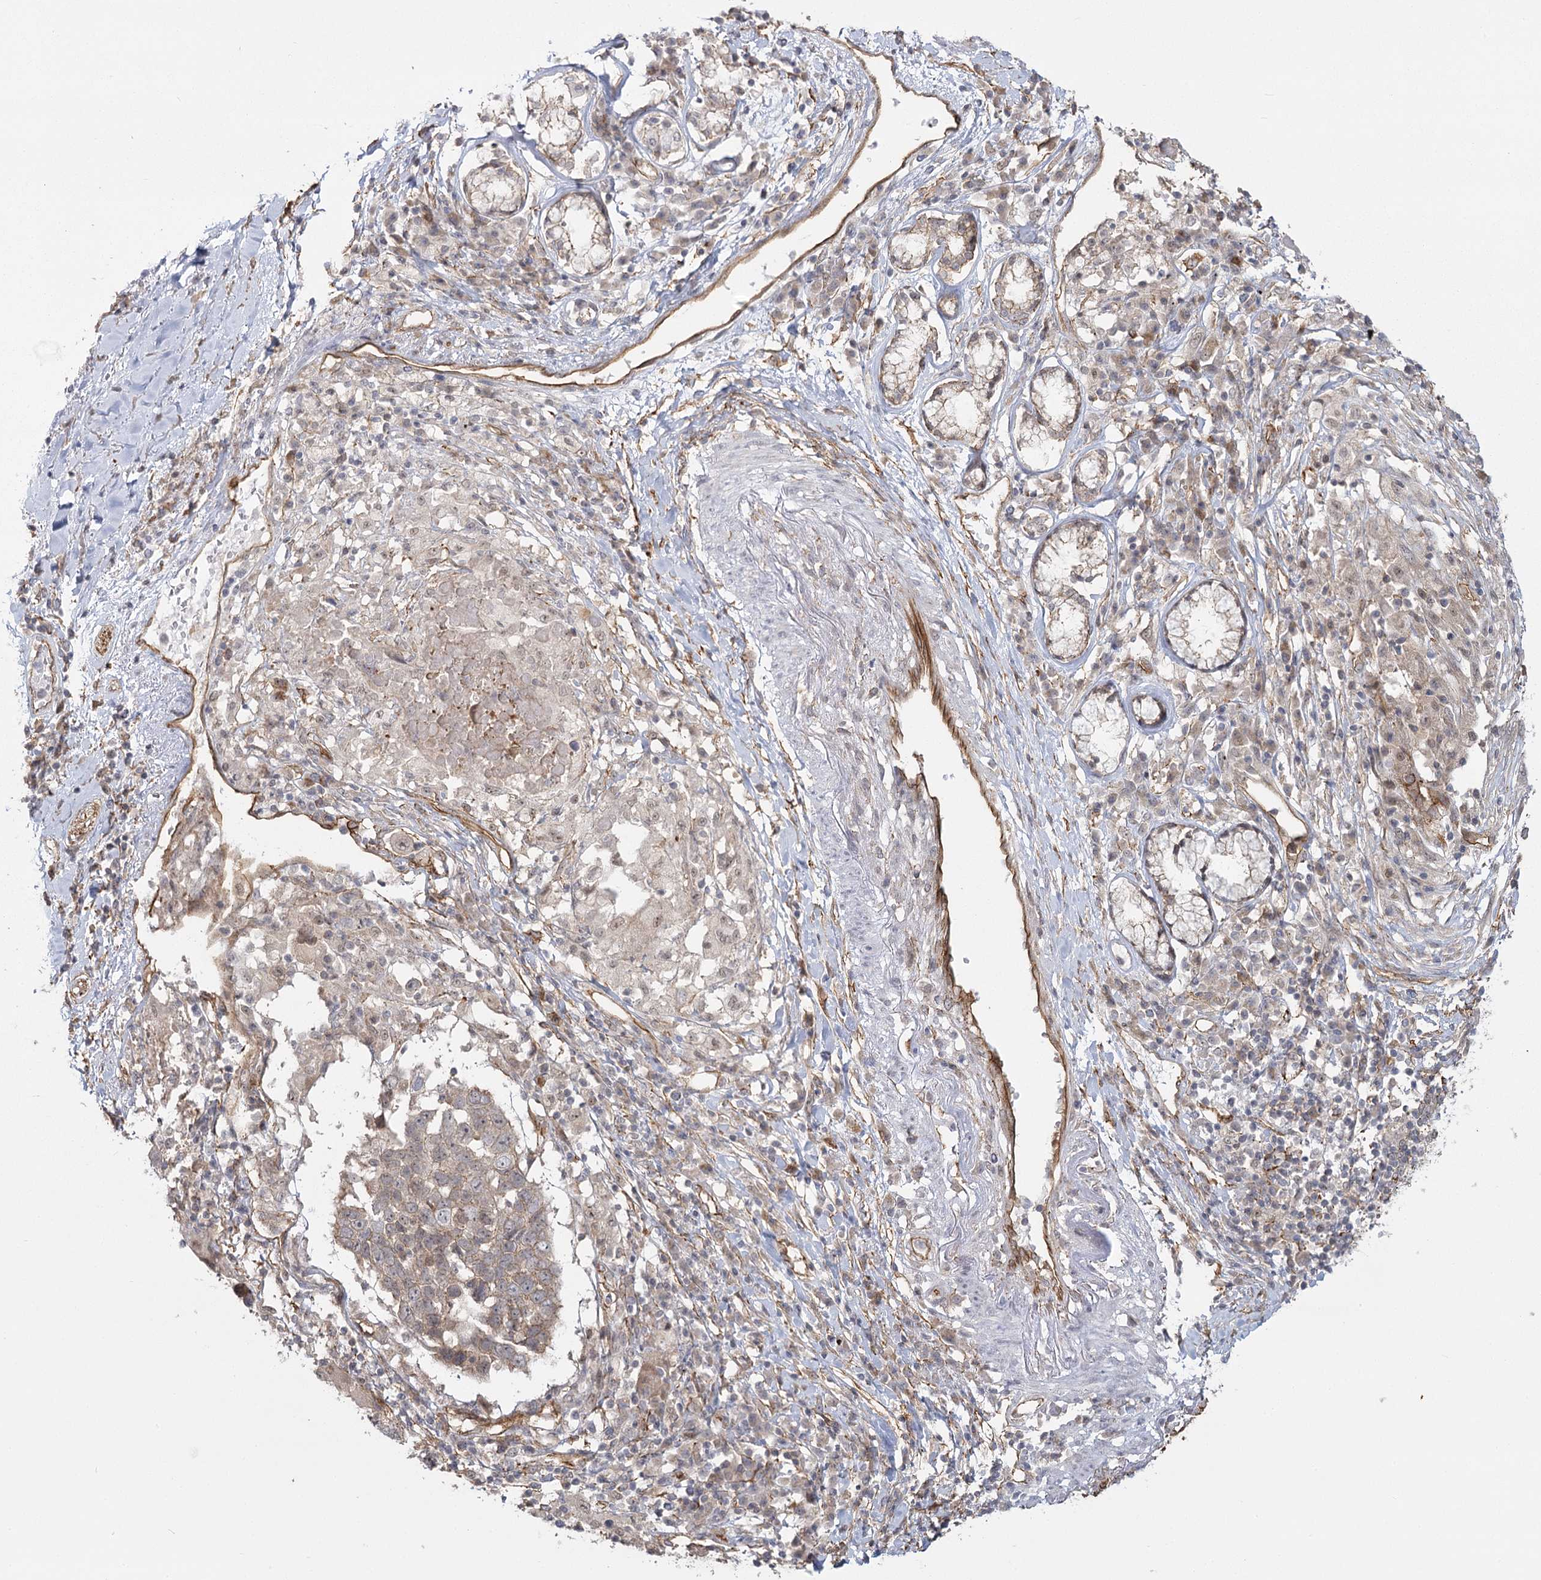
{"staining": {"intensity": "weak", "quantity": ">75%", "location": "cytoplasmic/membranous"}, "tissue": "lung cancer", "cell_type": "Tumor cells", "image_type": "cancer", "snomed": [{"axis": "morphology", "description": "Squamous cell carcinoma, NOS"}, {"axis": "topography", "description": "Lung"}], "caption": "IHC photomicrograph of lung squamous cell carcinoma stained for a protein (brown), which exhibits low levels of weak cytoplasmic/membranous positivity in about >75% of tumor cells.", "gene": "RPP14", "patient": {"sex": "male", "age": 66}}